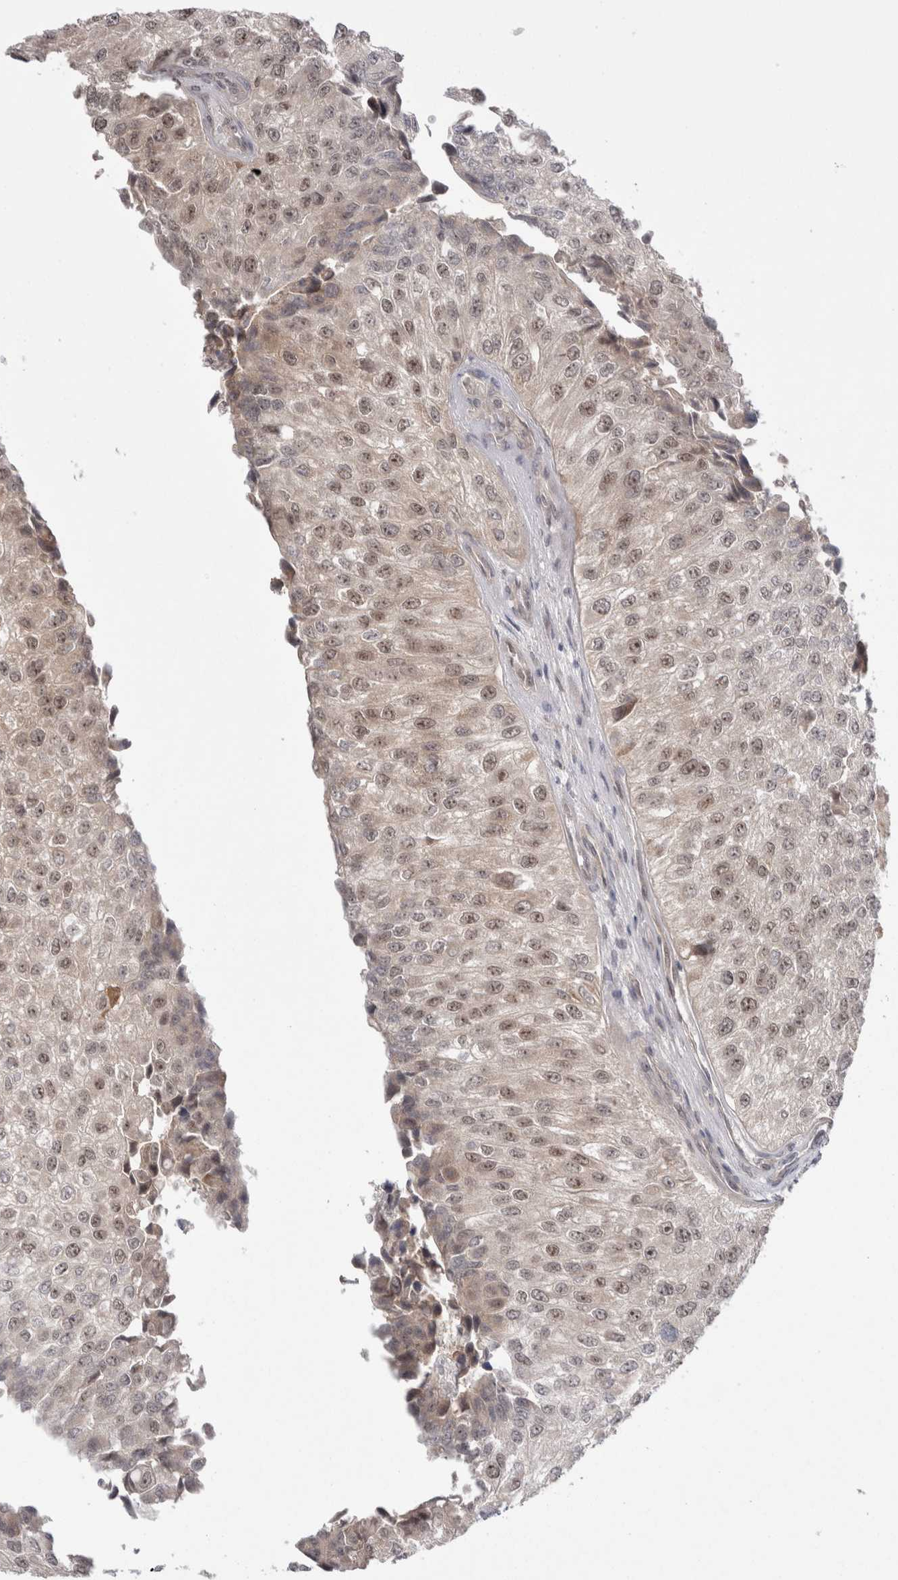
{"staining": {"intensity": "weak", "quantity": ">75%", "location": "nuclear"}, "tissue": "urothelial cancer", "cell_type": "Tumor cells", "image_type": "cancer", "snomed": [{"axis": "morphology", "description": "Urothelial carcinoma, High grade"}, {"axis": "topography", "description": "Kidney"}, {"axis": "topography", "description": "Urinary bladder"}], "caption": "The image exhibits staining of urothelial cancer, revealing weak nuclear protein positivity (brown color) within tumor cells.", "gene": "EXOSC4", "patient": {"sex": "male", "age": 77}}